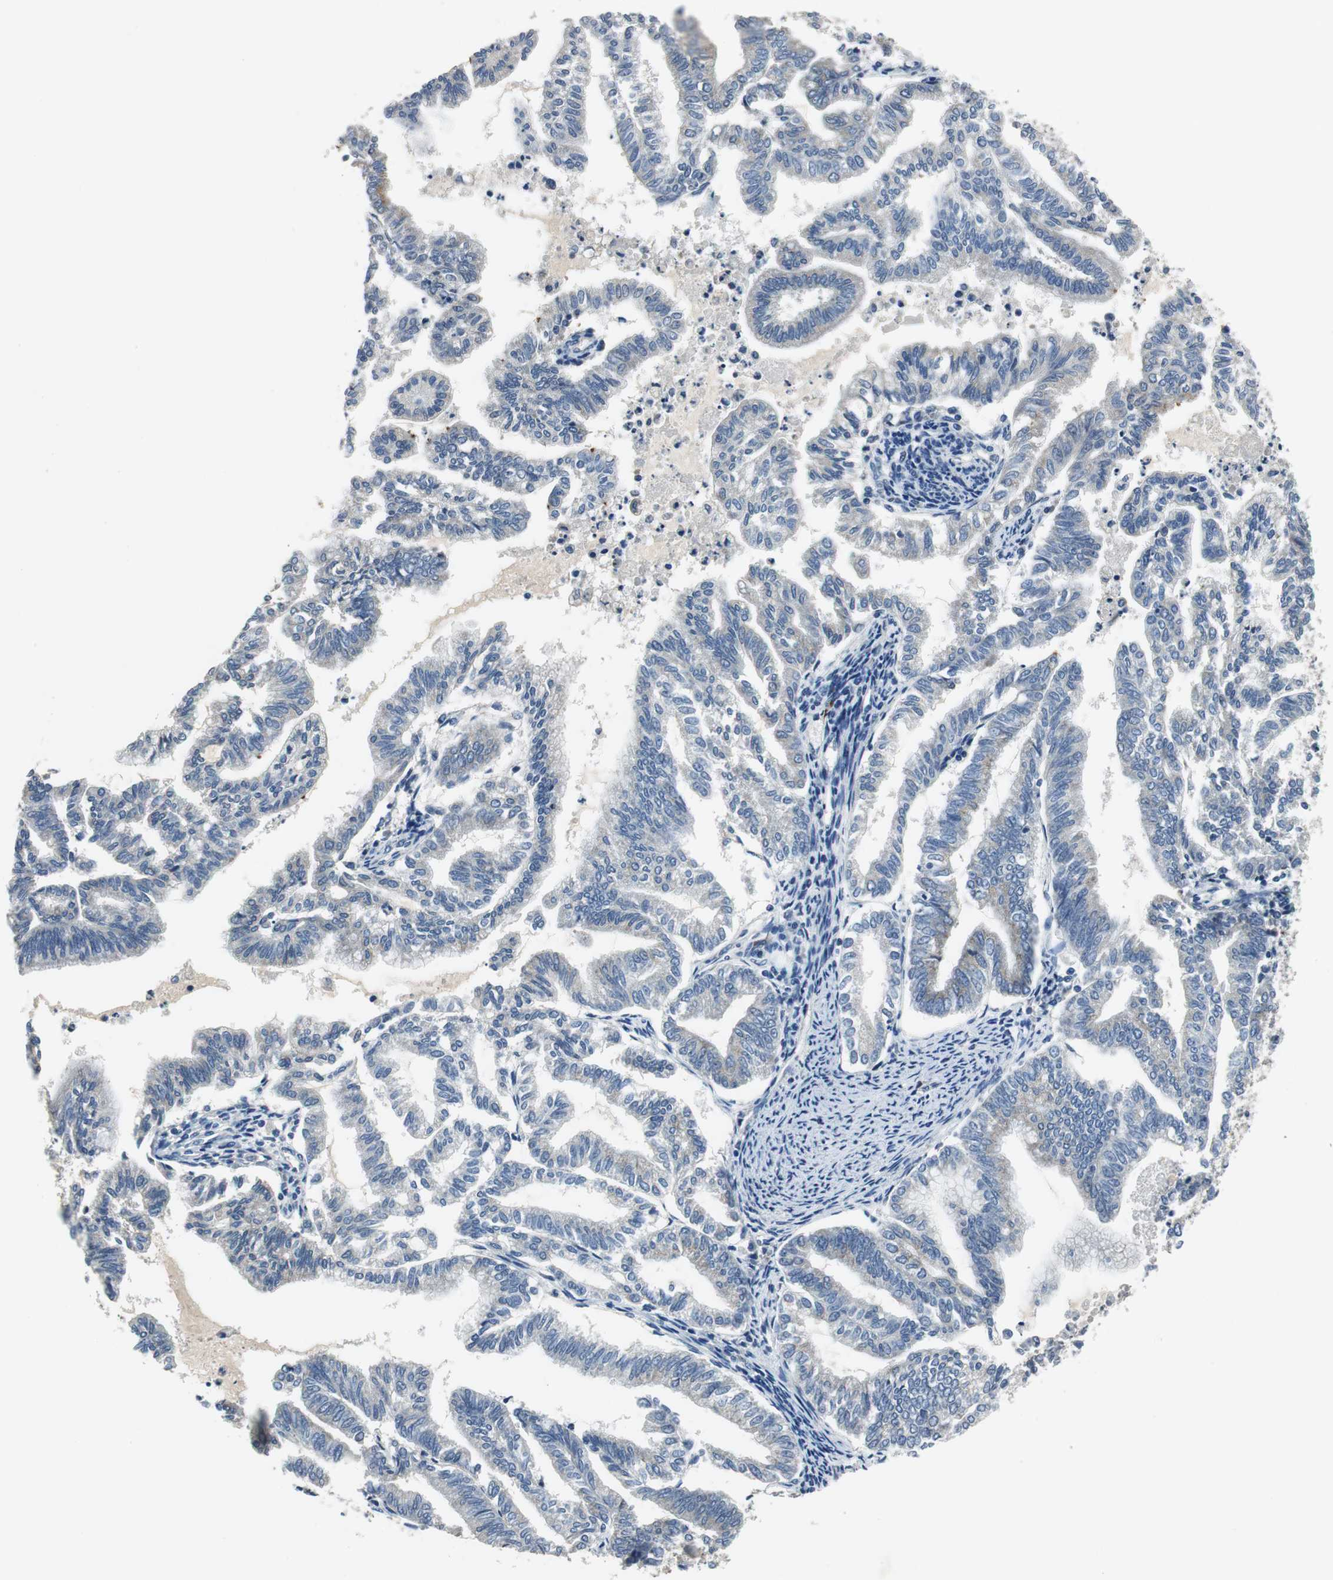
{"staining": {"intensity": "negative", "quantity": "none", "location": "none"}, "tissue": "endometrial cancer", "cell_type": "Tumor cells", "image_type": "cancer", "snomed": [{"axis": "morphology", "description": "Adenocarcinoma, NOS"}, {"axis": "topography", "description": "Endometrium"}], "caption": "Endometrial cancer was stained to show a protein in brown. There is no significant staining in tumor cells.", "gene": "MTIF2", "patient": {"sex": "female", "age": 79}}